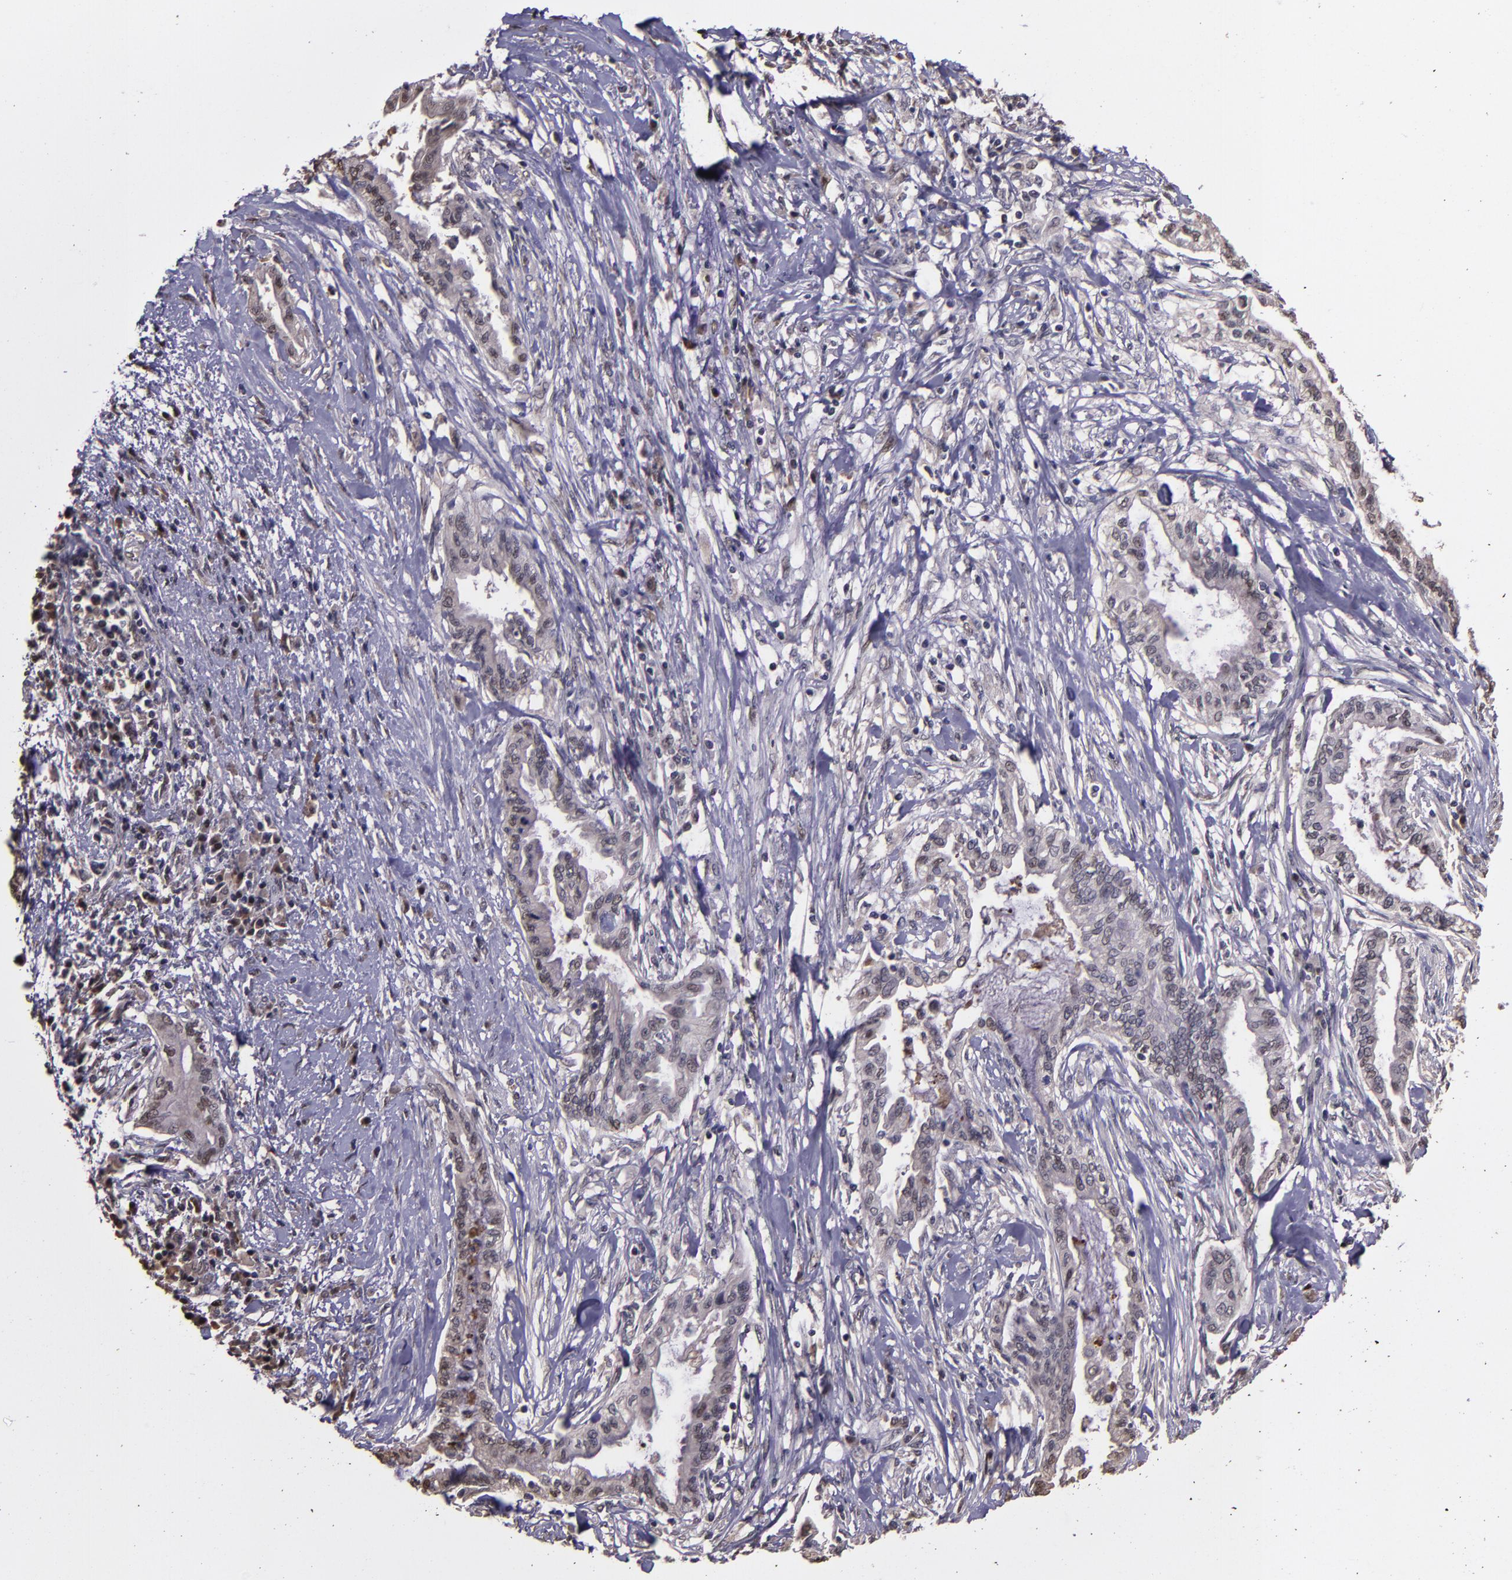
{"staining": {"intensity": "weak", "quantity": "<25%", "location": "cytoplasmic/membranous,nuclear"}, "tissue": "pancreatic cancer", "cell_type": "Tumor cells", "image_type": "cancer", "snomed": [{"axis": "morphology", "description": "Adenocarcinoma, NOS"}, {"axis": "topography", "description": "Pancreas"}], "caption": "Immunohistochemical staining of human adenocarcinoma (pancreatic) shows no significant positivity in tumor cells. The staining was performed using DAB to visualize the protein expression in brown, while the nuclei were stained in blue with hematoxylin (Magnification: 20x).", "gene": "SERPINF2", "patient": {"sex": "female", "age": 64}}